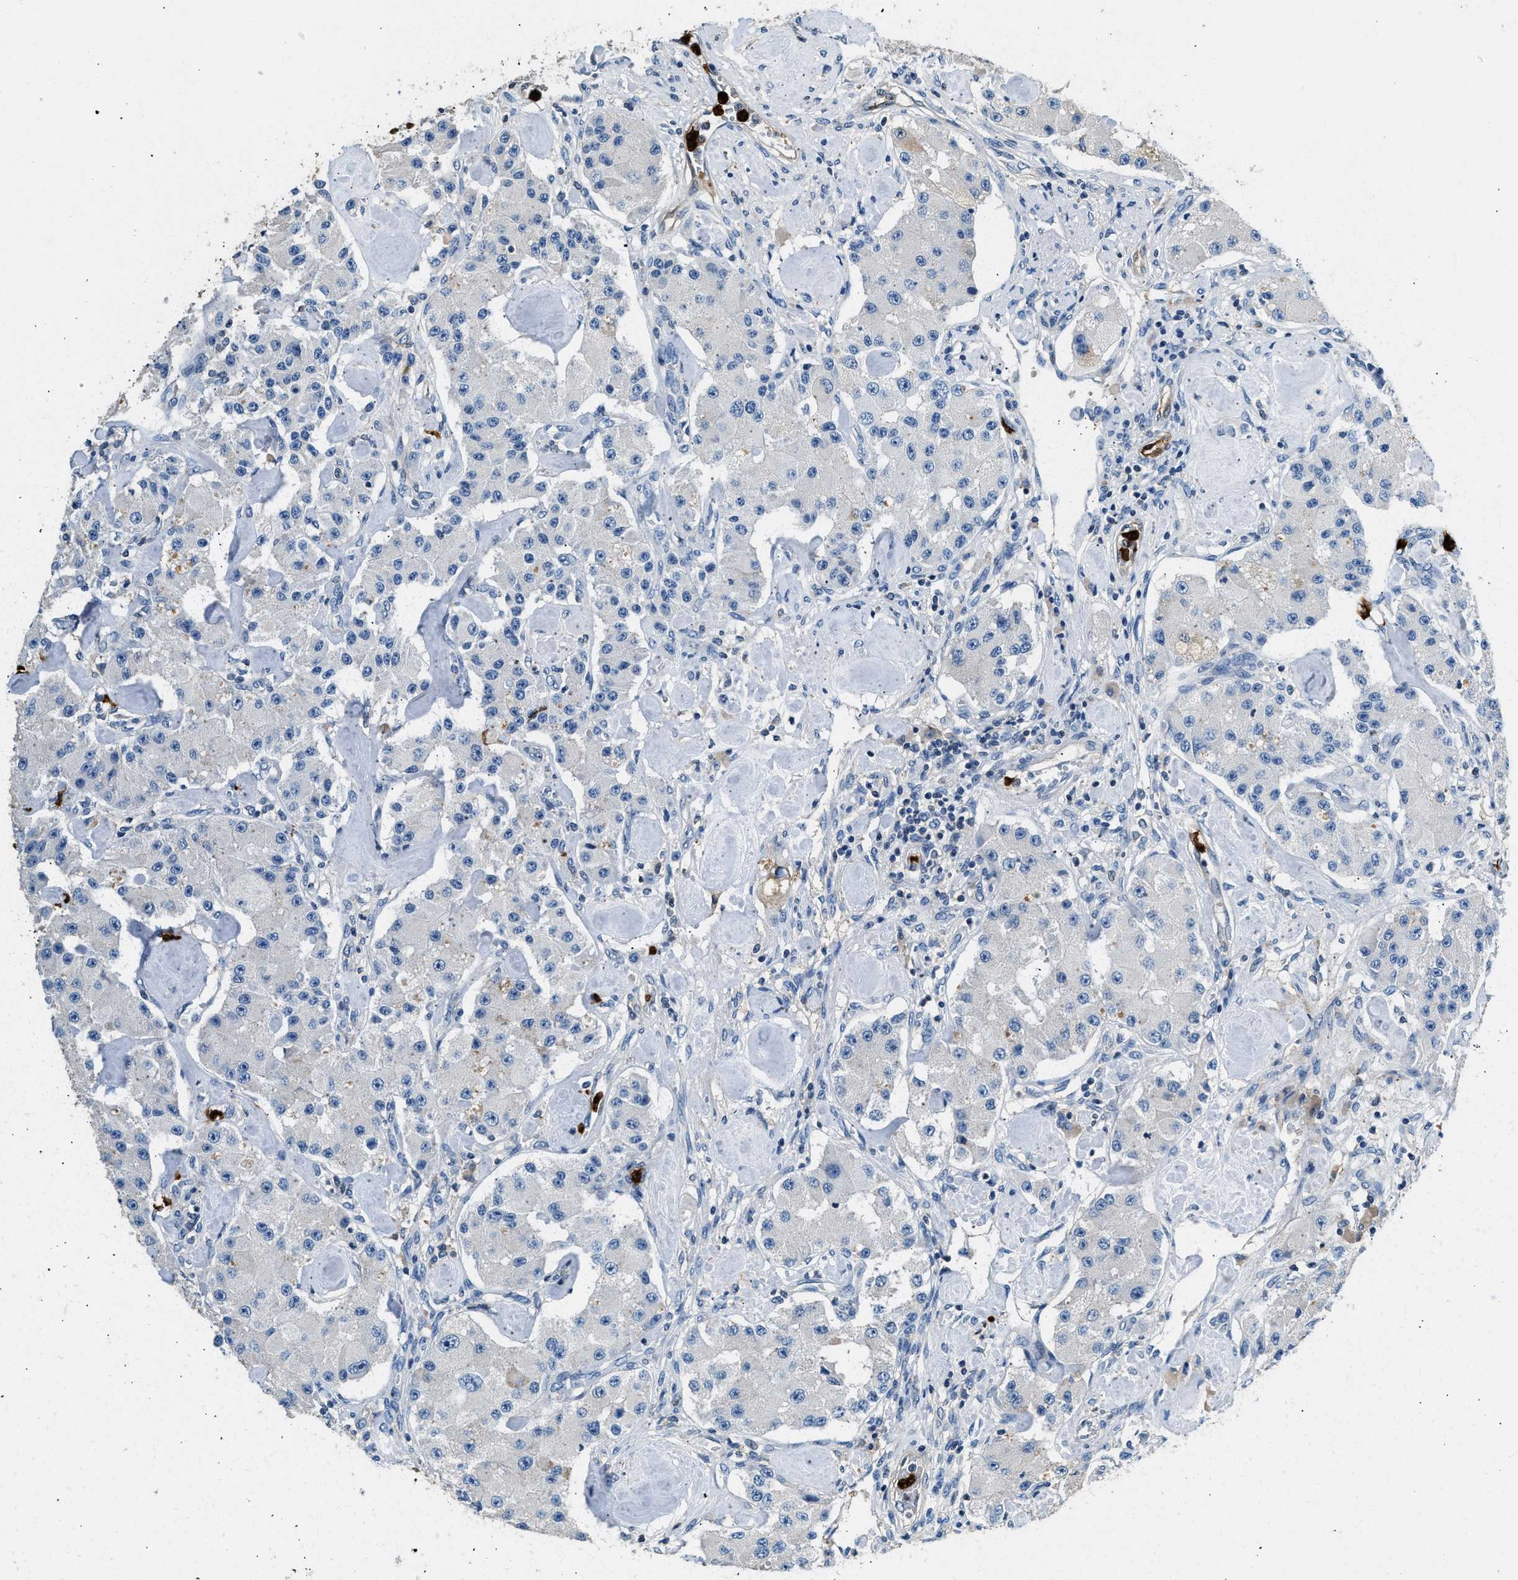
{"staining": {"intensity": "negative", "quantity": "none", "location": "none"}, "tissue": "carcinoid", "cell_type": "Tumor cells", "image_type": "cancer", "snomed": [{"axis": "morphology", "description": "Carcinoid, malignant, NOS"}, {"axis": "topography", "description": "Pancreas"}], "caption": "IHC of carcinoid reveals no positivity in tumor cells.", "gene": "ANXA3", "patient": {"sex": "male", "age": 41}}